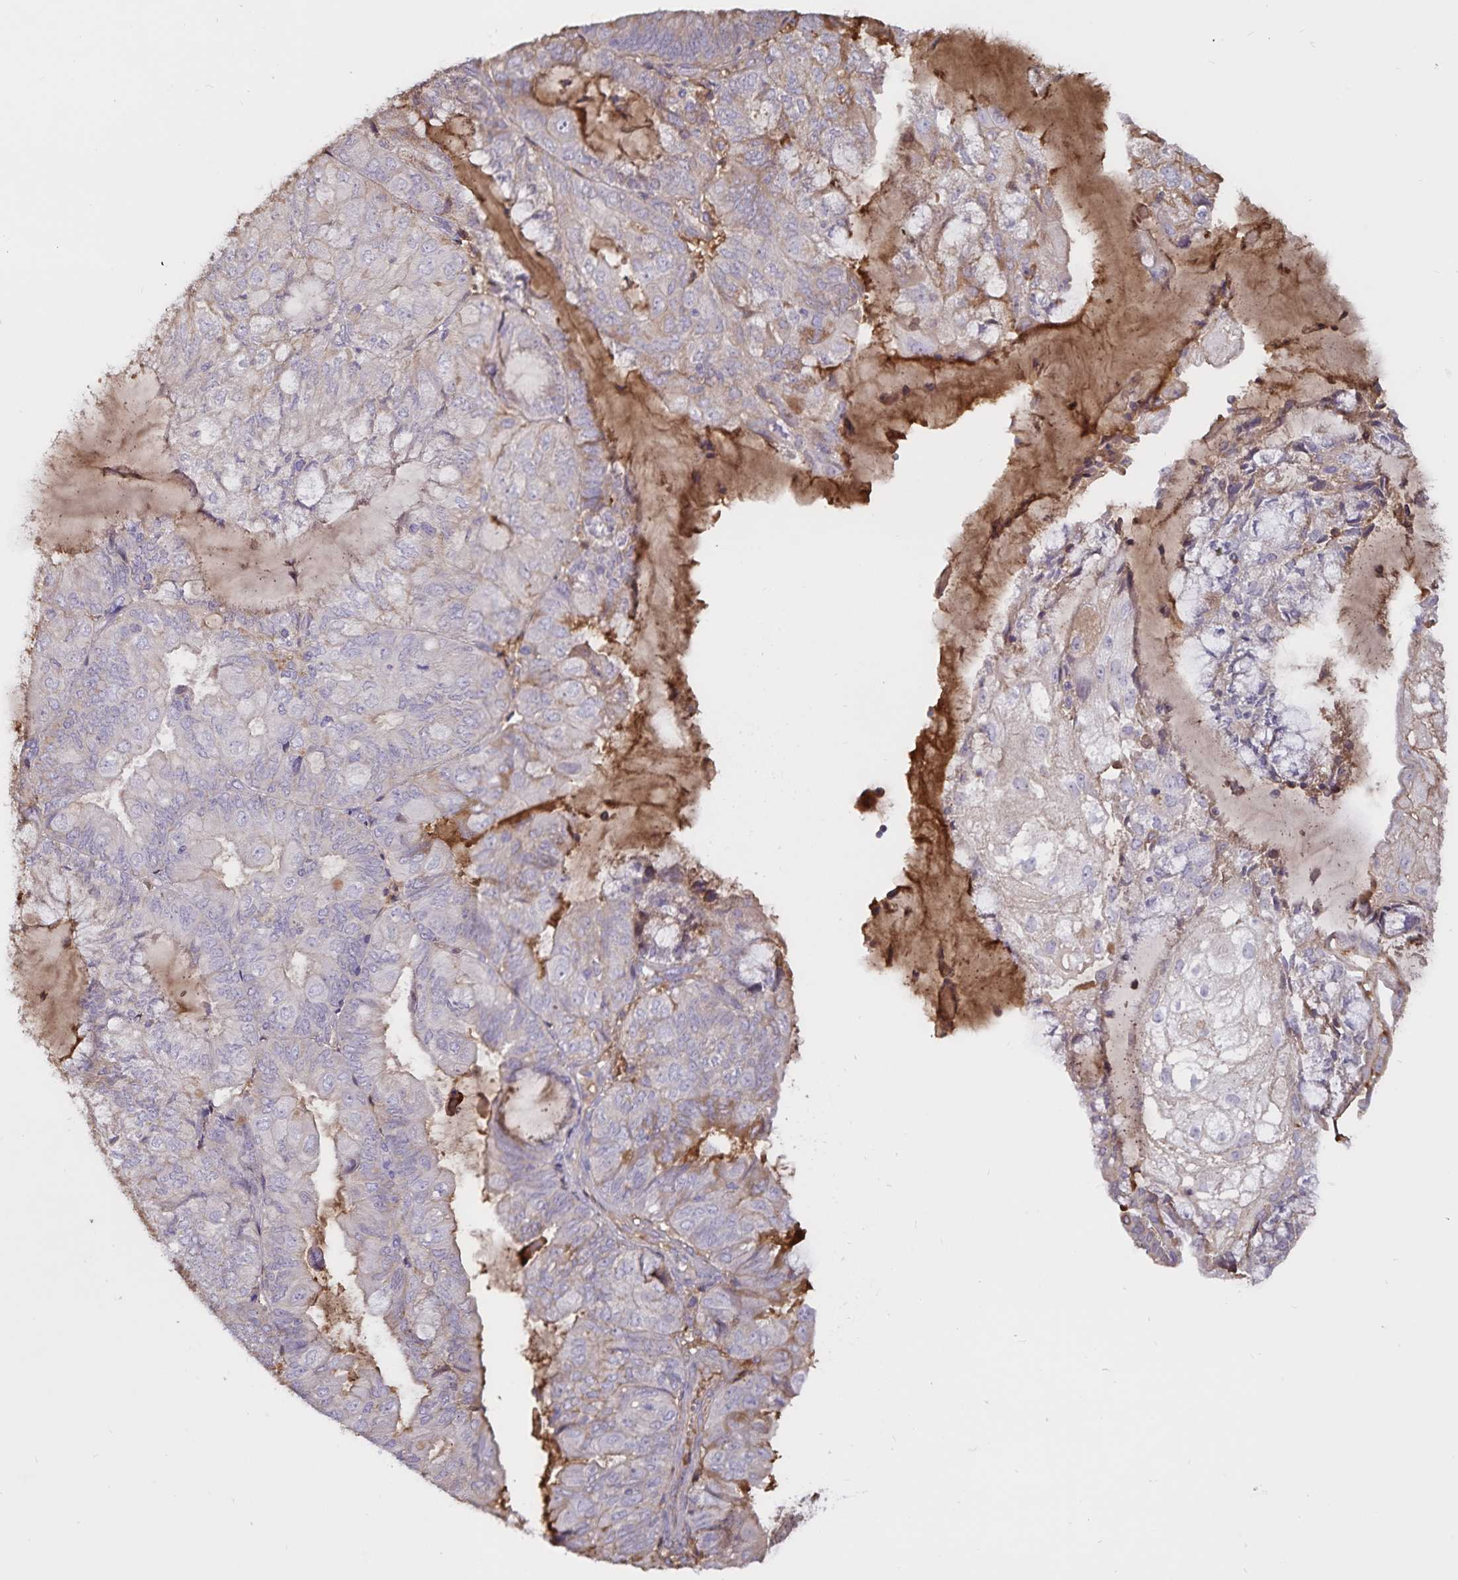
{"staining": {"intensity": "negative", "quantity": "none", "location": "none"}, "tissue": "endometrial cancer", "cell_type": "Tumor cells", "image_type": "cancer", "snomed": [{"axis": "morphology", "description": "Adenocarcinoma, NOS"}, {"axis": "topography", "description": "Endometrium"}], "caption": "Tumor cells are negative for brown protein staining in endometrial cancer.", "gene": "FGG", "patient": {"sex": "female", "age": 81}}